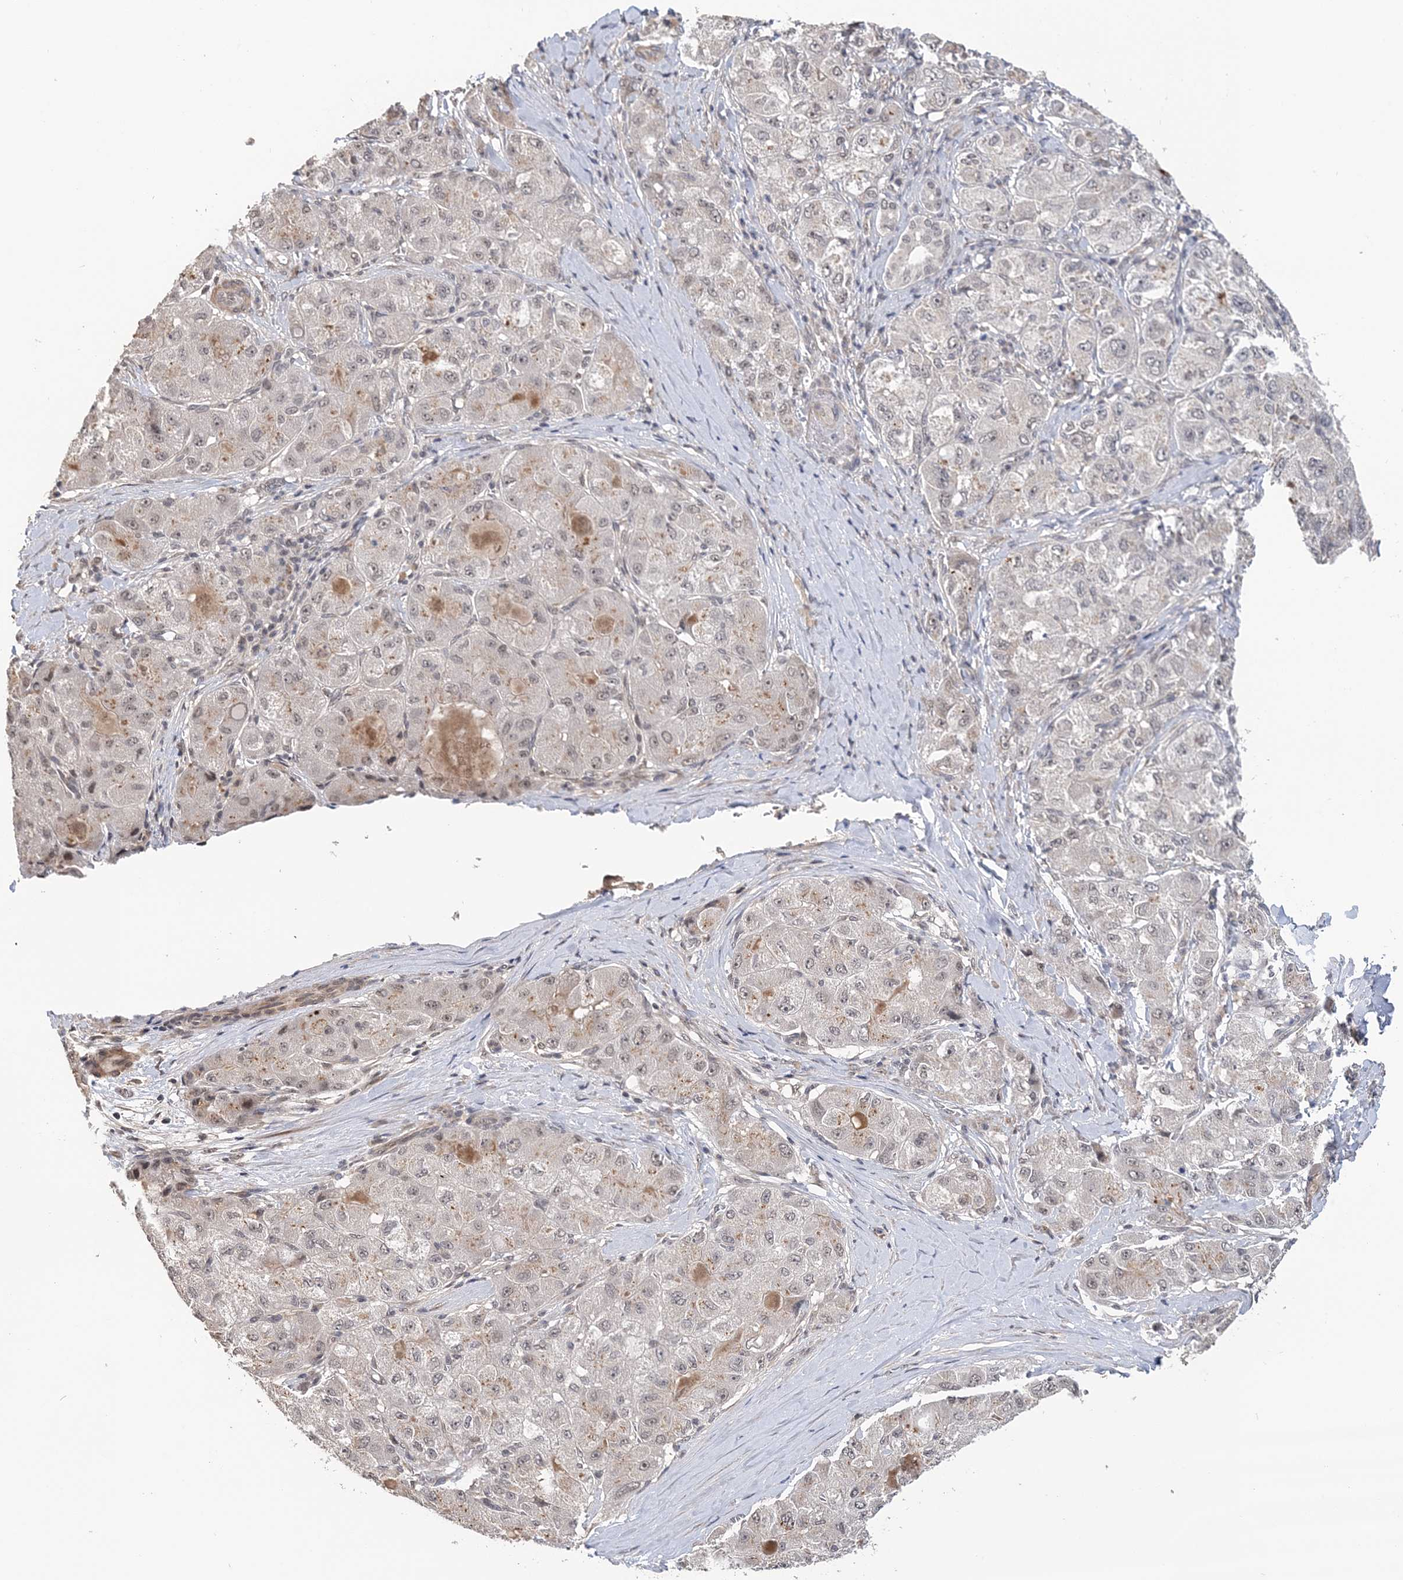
{"staining": {"intensity": "negative", "quantity": "none", "location": "none"}, "tissue": "liver cancer", "cell_type": "Tumor cells", "image_type": "cancer", "snomed": [{"axis": "morphology", "description": "Carcinoma, Hepatocellular, NOS"}, {"axis": "topography", "description": "Liver"}], "caption": "Tumor cells are negative for brown protein staining in hepatocellular carcinoma (liver).", "gene": "TSHZ2", "patient": {"sex": "male", "age": 80}}